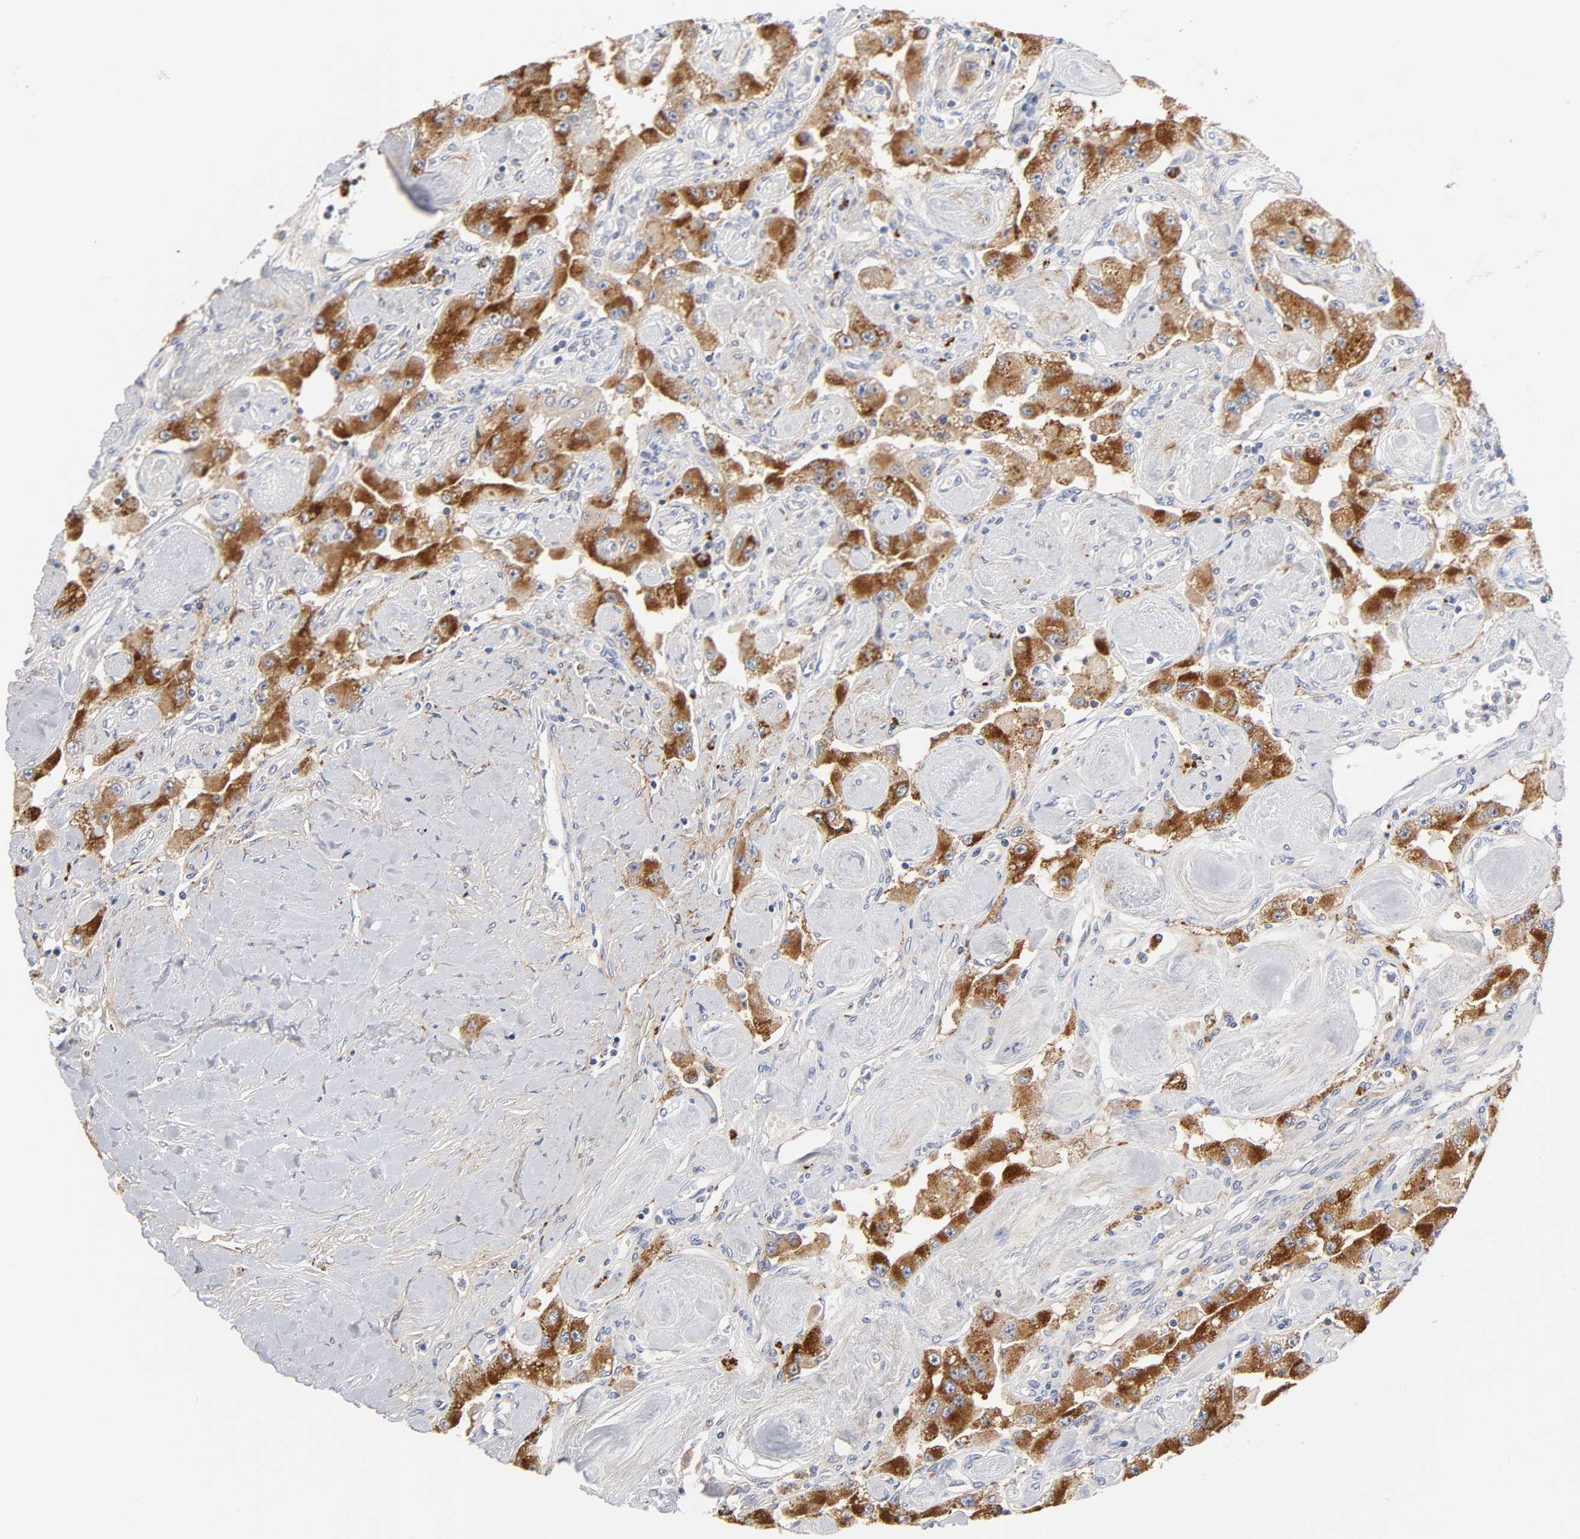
{"staining": {"intensity": "strong", "quantity": ">75%", "location": "cytoplasmic/membranous"}, "tissue": "carcinoid", "cell_type": "Tumor cells", "image_type": "cancer", "snomed": [{"axis": "morphology", "description": "Carcinoid, malignant, NOS"}, {"axis": "topography", "description": "Pancreas"}], "caption": "DAB immunohistochemical staining of carcinoid displays strong cytoplasmic/membranous protein expression in approximately >75% of tumor cells.", "gene": "C17orf75", "patient": {"sex": "male", "age": 41}}